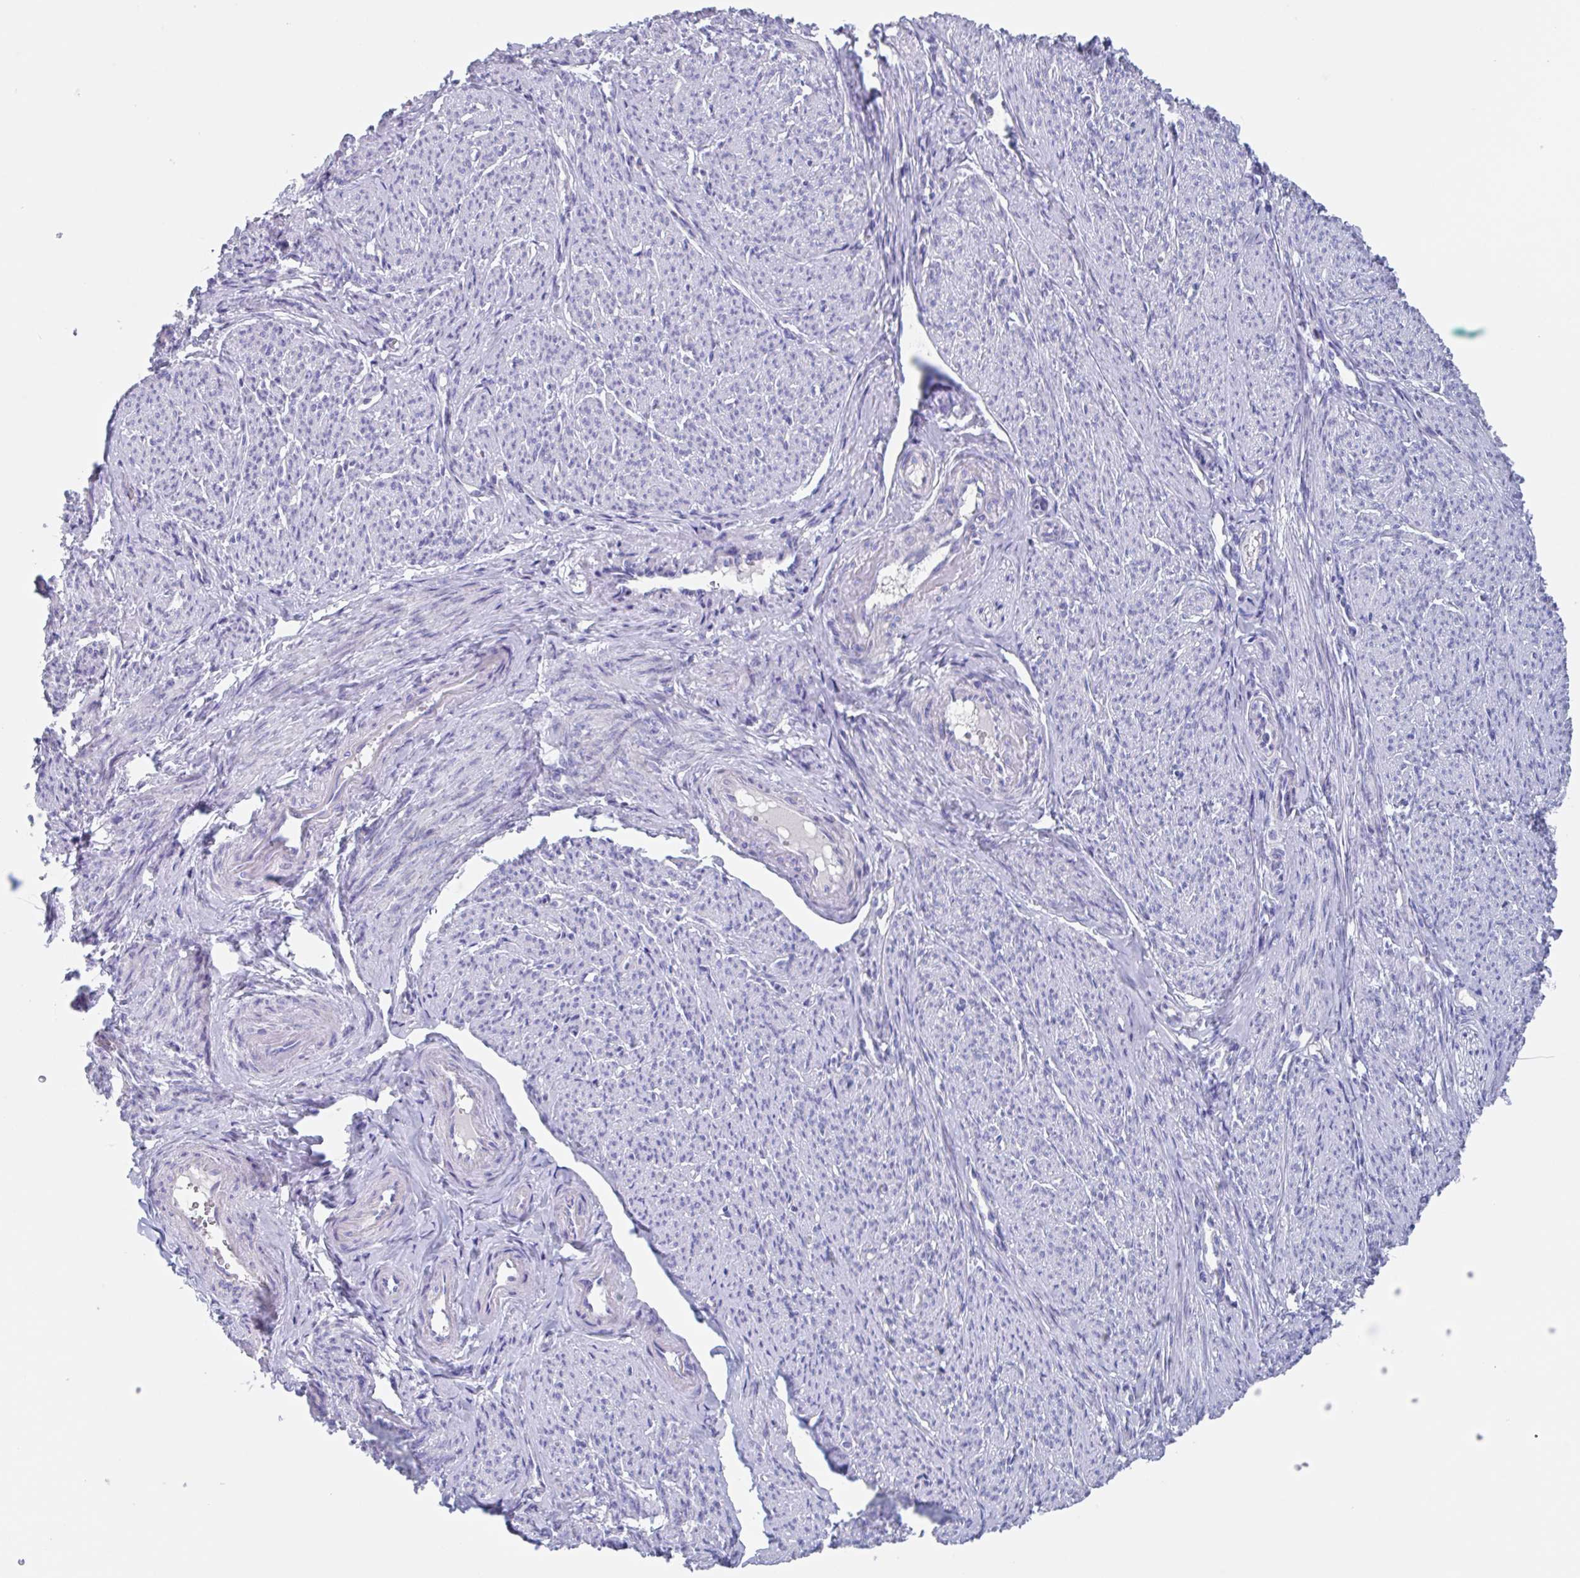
{"staining": {"intensity": "negative", "quantity": "none", "location": "none"}, "tissue": "smooth muscle", "cell_type": "Smooth muscle cells", "image_type": "normal", "snomed": [{"axis": "morphology", "description": "Normal tissue, NOS"}, {"axis": "topography", "description": "Smooth muscle"}], "caption": "Immunohistochemistry of normal smooth muscle demonstrates no staining in smooth muscle cells. The staining is performed using DAB (3,3'-diaminobenzidine) brown chromogen with nuclei counter-stained in using hematoxylin.", "gene": "NOXRED1", "patient": {"sex": "female", "age": 65}}